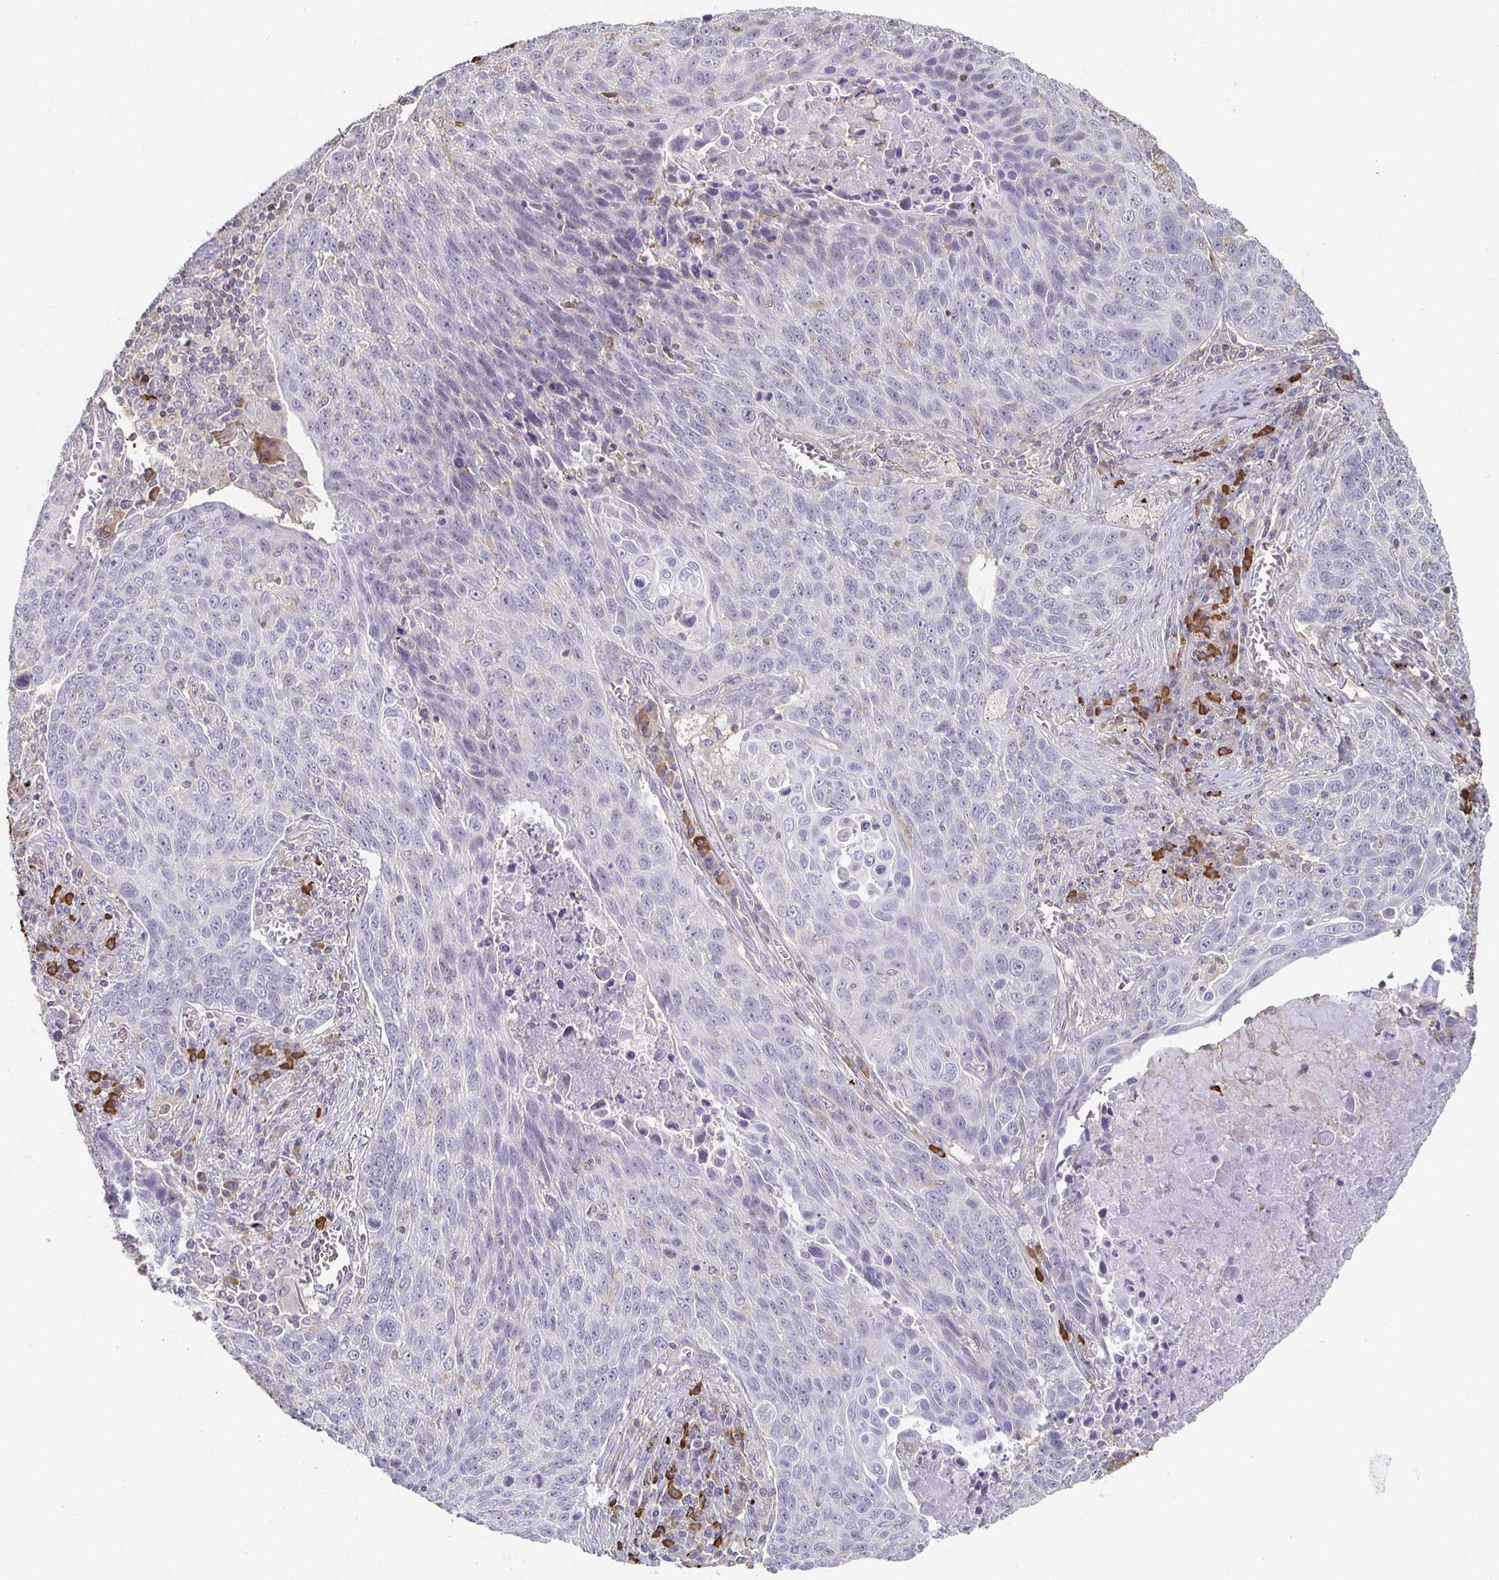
{"staining": {"intensity": "negative", "quantity": "none", "location": "none"}, "tissue": "lung cancer", "cell_type": "Tumor cells", "image_type": "cancer", "snomed": [{"axis": "morphology", "description": "Squamous cell carcinoma, NOS"}, {"axis": "topography", "description": "Lung"}], "caption": "Human lung squamous cell carcinoma stained for a protein using immunohistochemistry (IHC) shows no expression in tumor cells.", "gene": "ZNF692", "patient": {"sex": "male", "age": 78}}